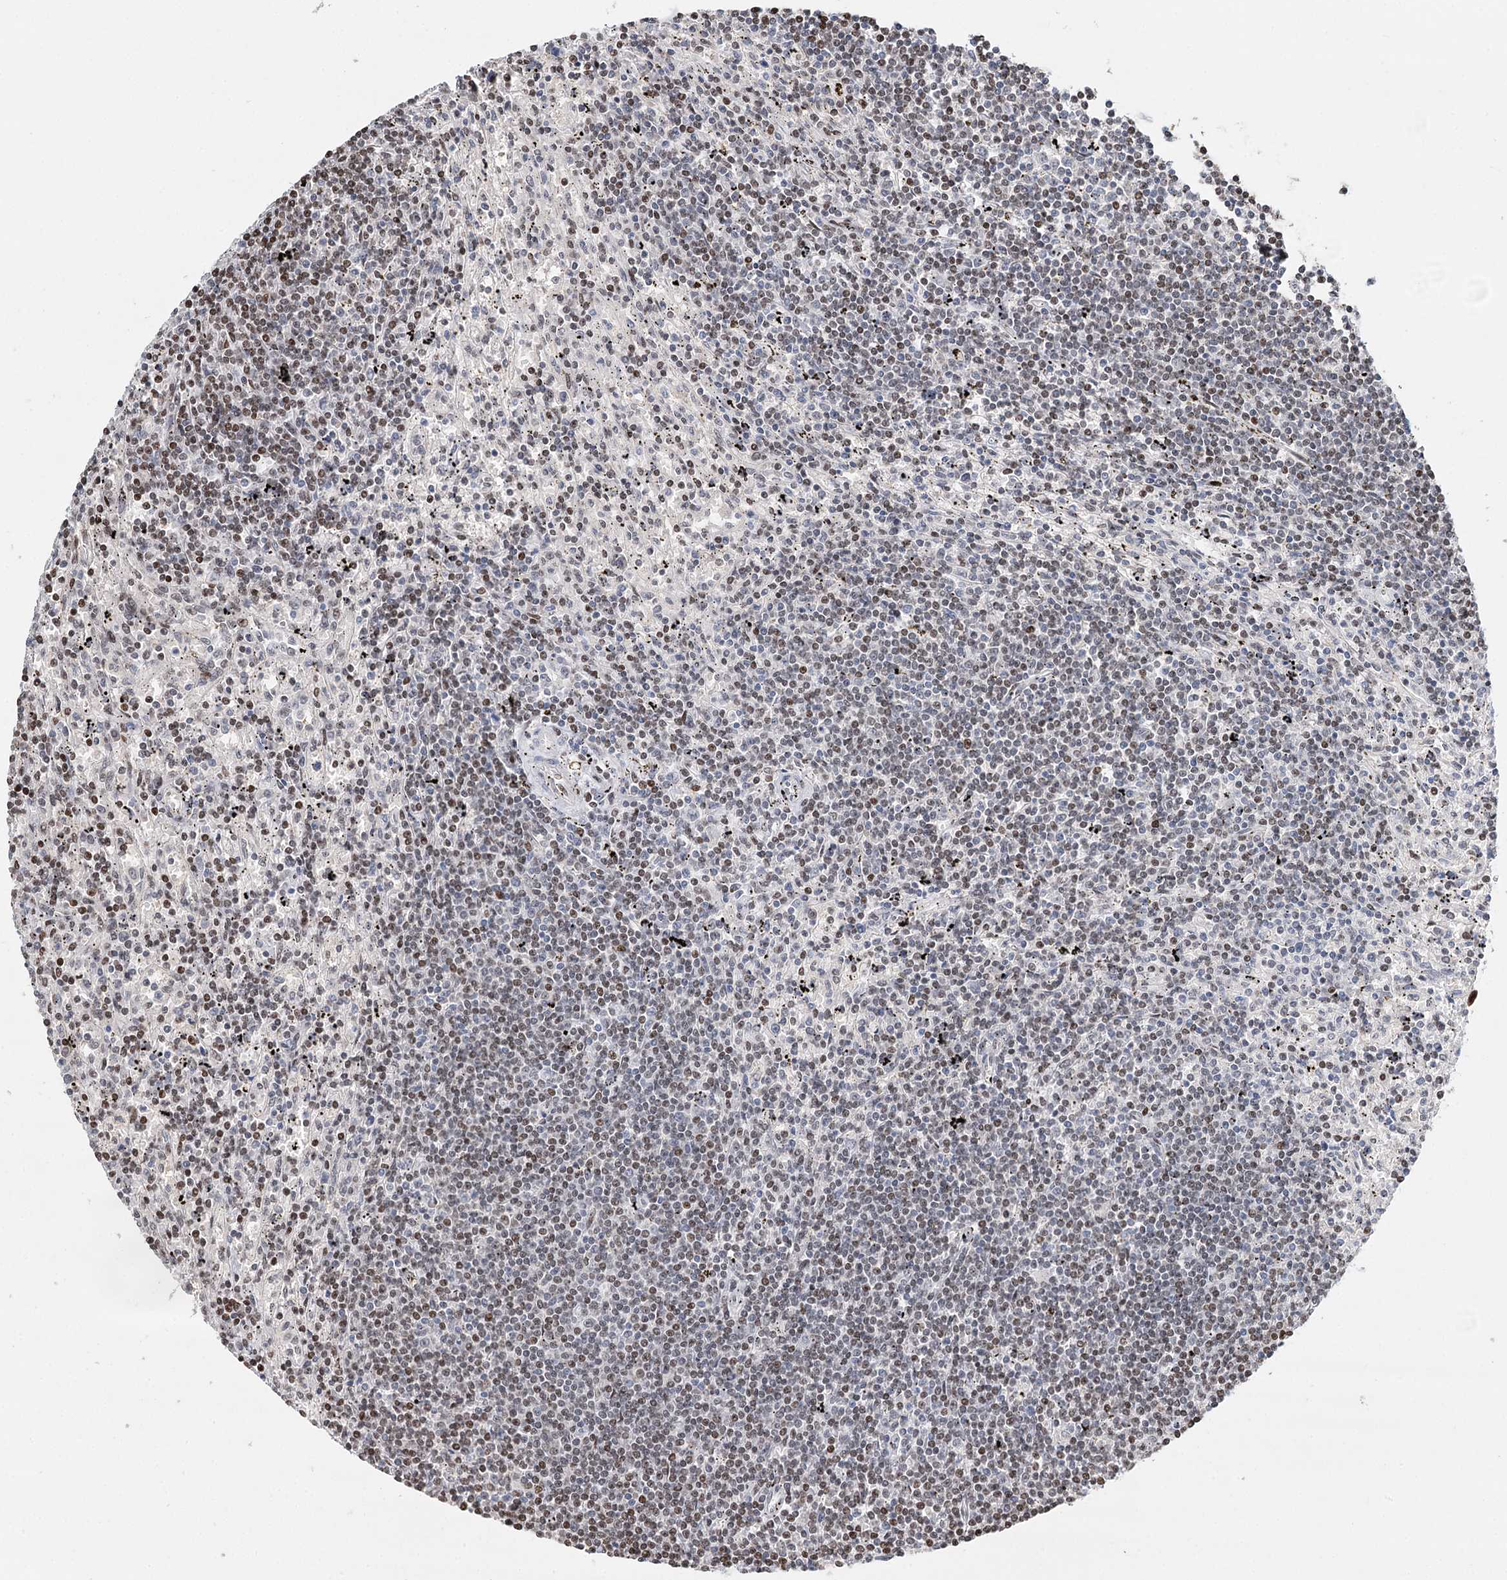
{"staining": {"intensity": "weak", "quantity": "25%-75%", "location": "nuclear"}, "tissue": "lymphoma", "cell_type": "Tumor cells", "image_type": "cancer", "snomed": [{"axis": "morphology", "description": "Malignant lymphoma, non-Hodgkin's type, Low grade"}, {"axis": "topography", "description": "Spleen"}], "caption": "This micrograph reveals lymphoma stained with immunohistochemistry (IHC) to label a protein in brown. The nuclear of tumor cells show weak positivity for the protein. Nuclei are counter-stained blue.", "gene": "RPS27A", "patient": {"sex": "male", "age": 76}}